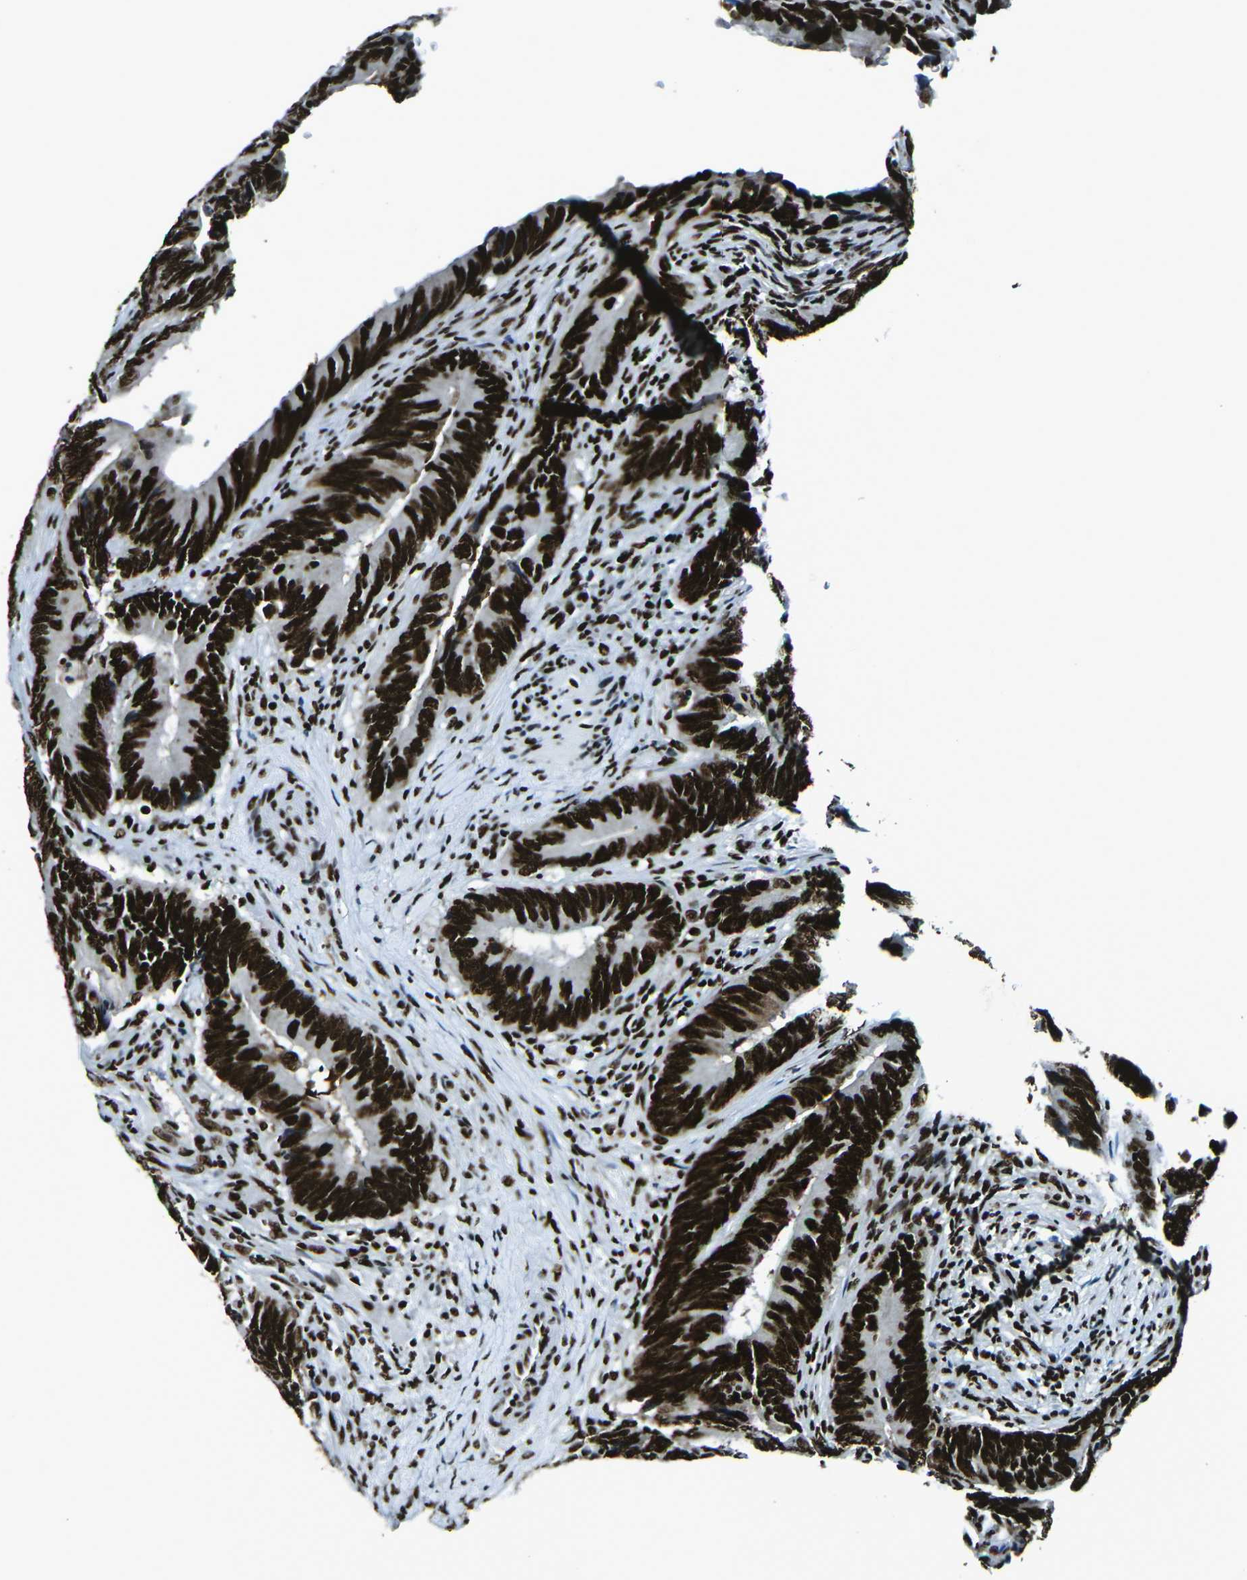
{"staining": {"intensity": "strong", "quantity": ">75%", "location": "nuclear"}, "tissue": "colorectal cancer", "cell_type": "Tumor cells", "image_type": "cancer", "snomed": [{"axis": "morphology", "description": "Normal tissue, NOS"}, {"axis": "morphology", "description": "Adenocarcinoma, NOS"}, {"axis": "topography", "description": "Colon"}], "caption": "This micrograph exhibits IHC staining of colorectal adenocarcinoma, with high strong nuclear staining in approximately >75% of tumor cells.", "gene": "HNRNPL", "patient": {"sex": "male", "age": 56}}